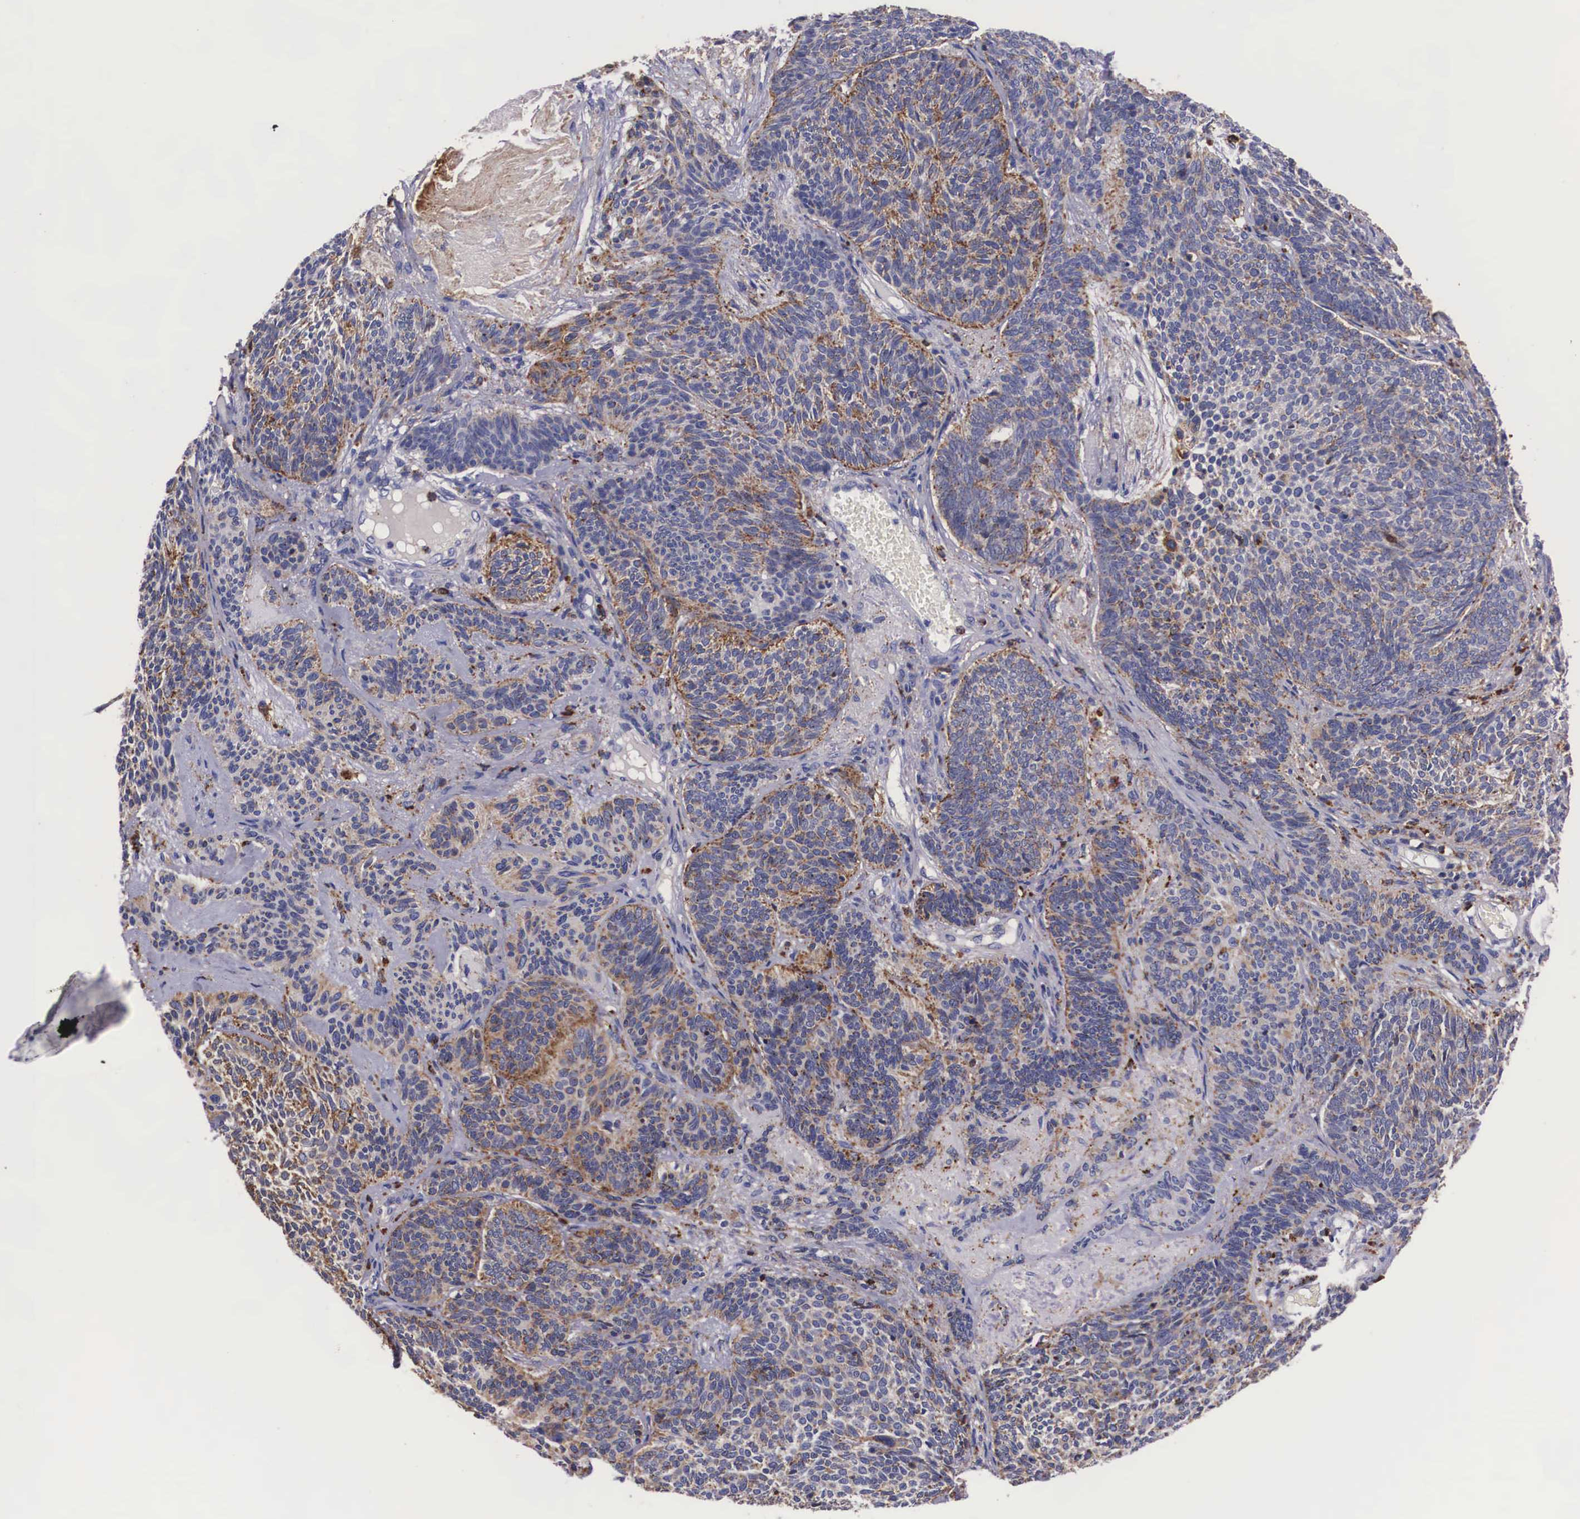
{"staining": {"intensity": "weak", "quantity": "25%-75%", "location": "cytoplasmic/membranous"}, "tissue": "skin cancer", "cell_type": "Tumor cells", "image_type": "cancer", "snomed": [{"axis": "morphology", "description": "Basal cell carcinoma"}, {"axis": "topography", "description": "Skin"}], "caption": "An immunohistochemistry histopathology image of tumor tissue is shown. Protein staining in brown highlights weak cytoplasmic/membranous positivity in skin cancer within tumor cells.", "gene": "NAGA", "patient": {"sex": "male", "age": 84}}